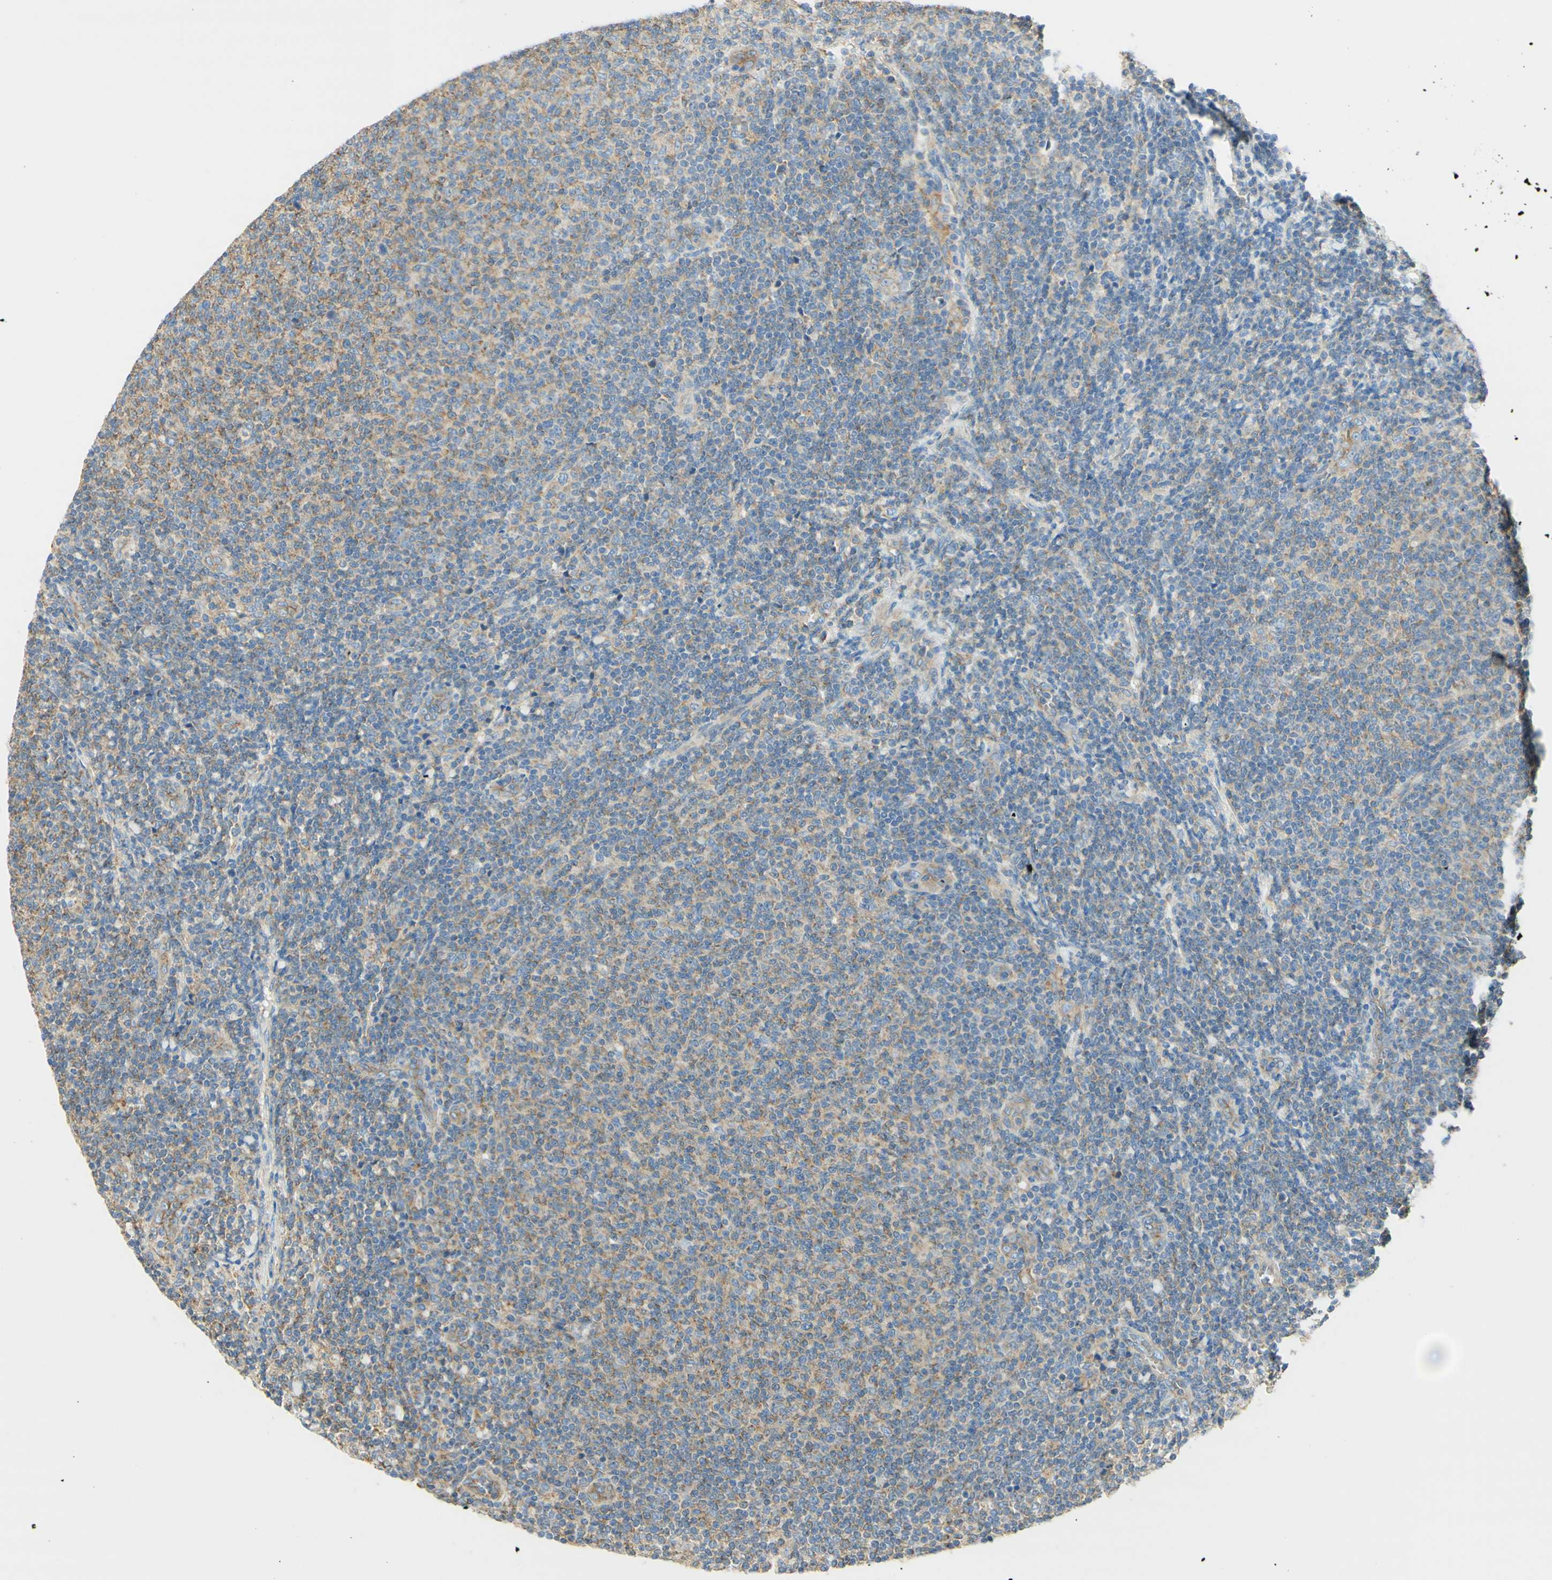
{"staining": {"intensity": "weak", "quantity": ">75%", "location": "cytoplasmic/membranous"}, "tissue": "lymphoma", "cell_type": "Tumor cells", "image_type": "cancer", "snomed": [{"axis": "morphology", "description": "Malignant lymphoma, non-Hodgkin's type, Low grade"}, {"axis": "topography", "description": "Lymph node"}], "caption": "The histopathology image displays a brown stain indicating the presence of a protein in the cytoplasmic/membranous of tumor cells in lymphoma.", "gene": "CLTC", "patient": {"sex": "male", "age": 66}}